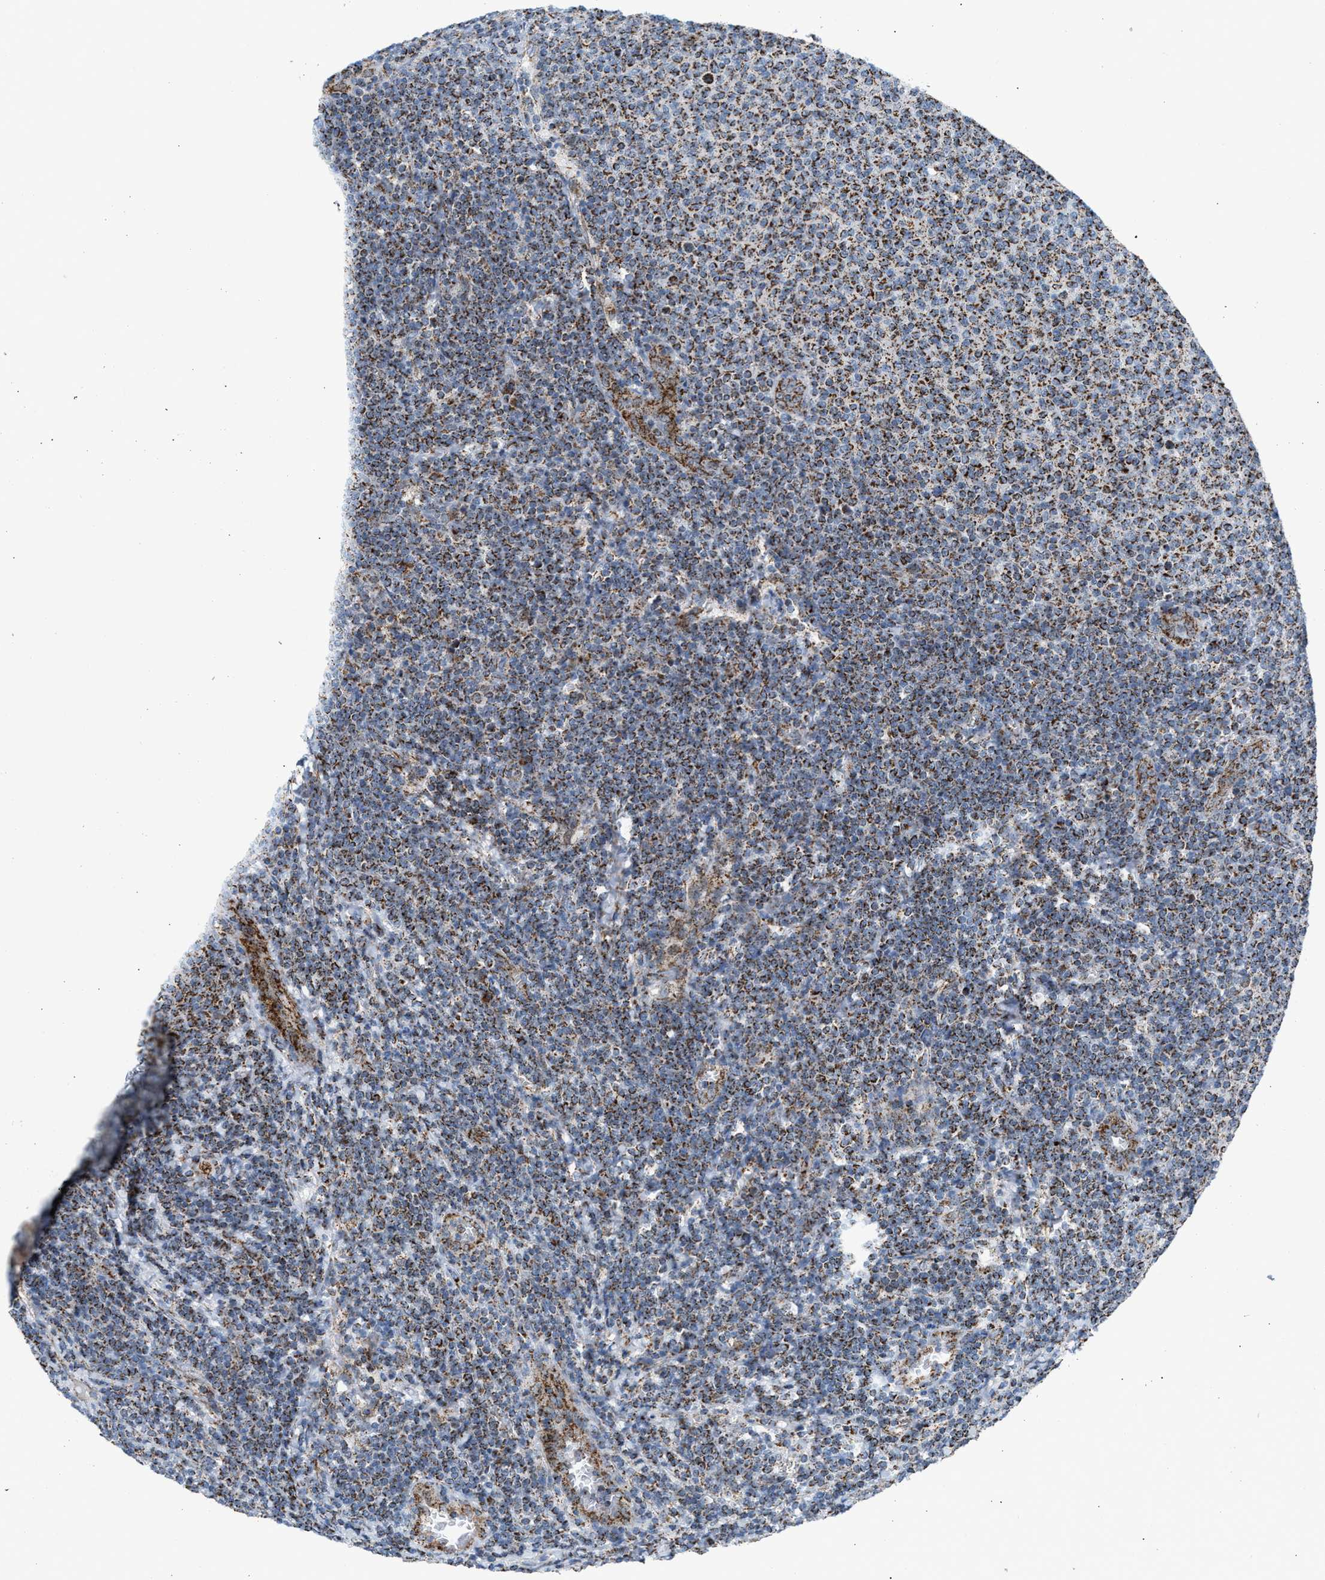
{"staining": {"intensity": "moderate", "quantity": ">75%", "location": "cytoplasmic/membranous"}, "tissue": "lymphoma", "cell_type": "Tumor cells", "image_type": "cancer", "snomed": [{"axis": "morphology", "description": "Malignant lymphoma, non-Hodgkin's type, Low grade"}, {"axis": "topography", "description": "Lymph node"}], "caption": "DAB (3,3'-diaminobenzidine) immunohistochemical staining of lymphoma displays moderate cytoplasmic/membranous protein staining in approximately >75% of tumor cells.", "gene": "PMPCA", "patient": {"sex": "male", "age": 66}}